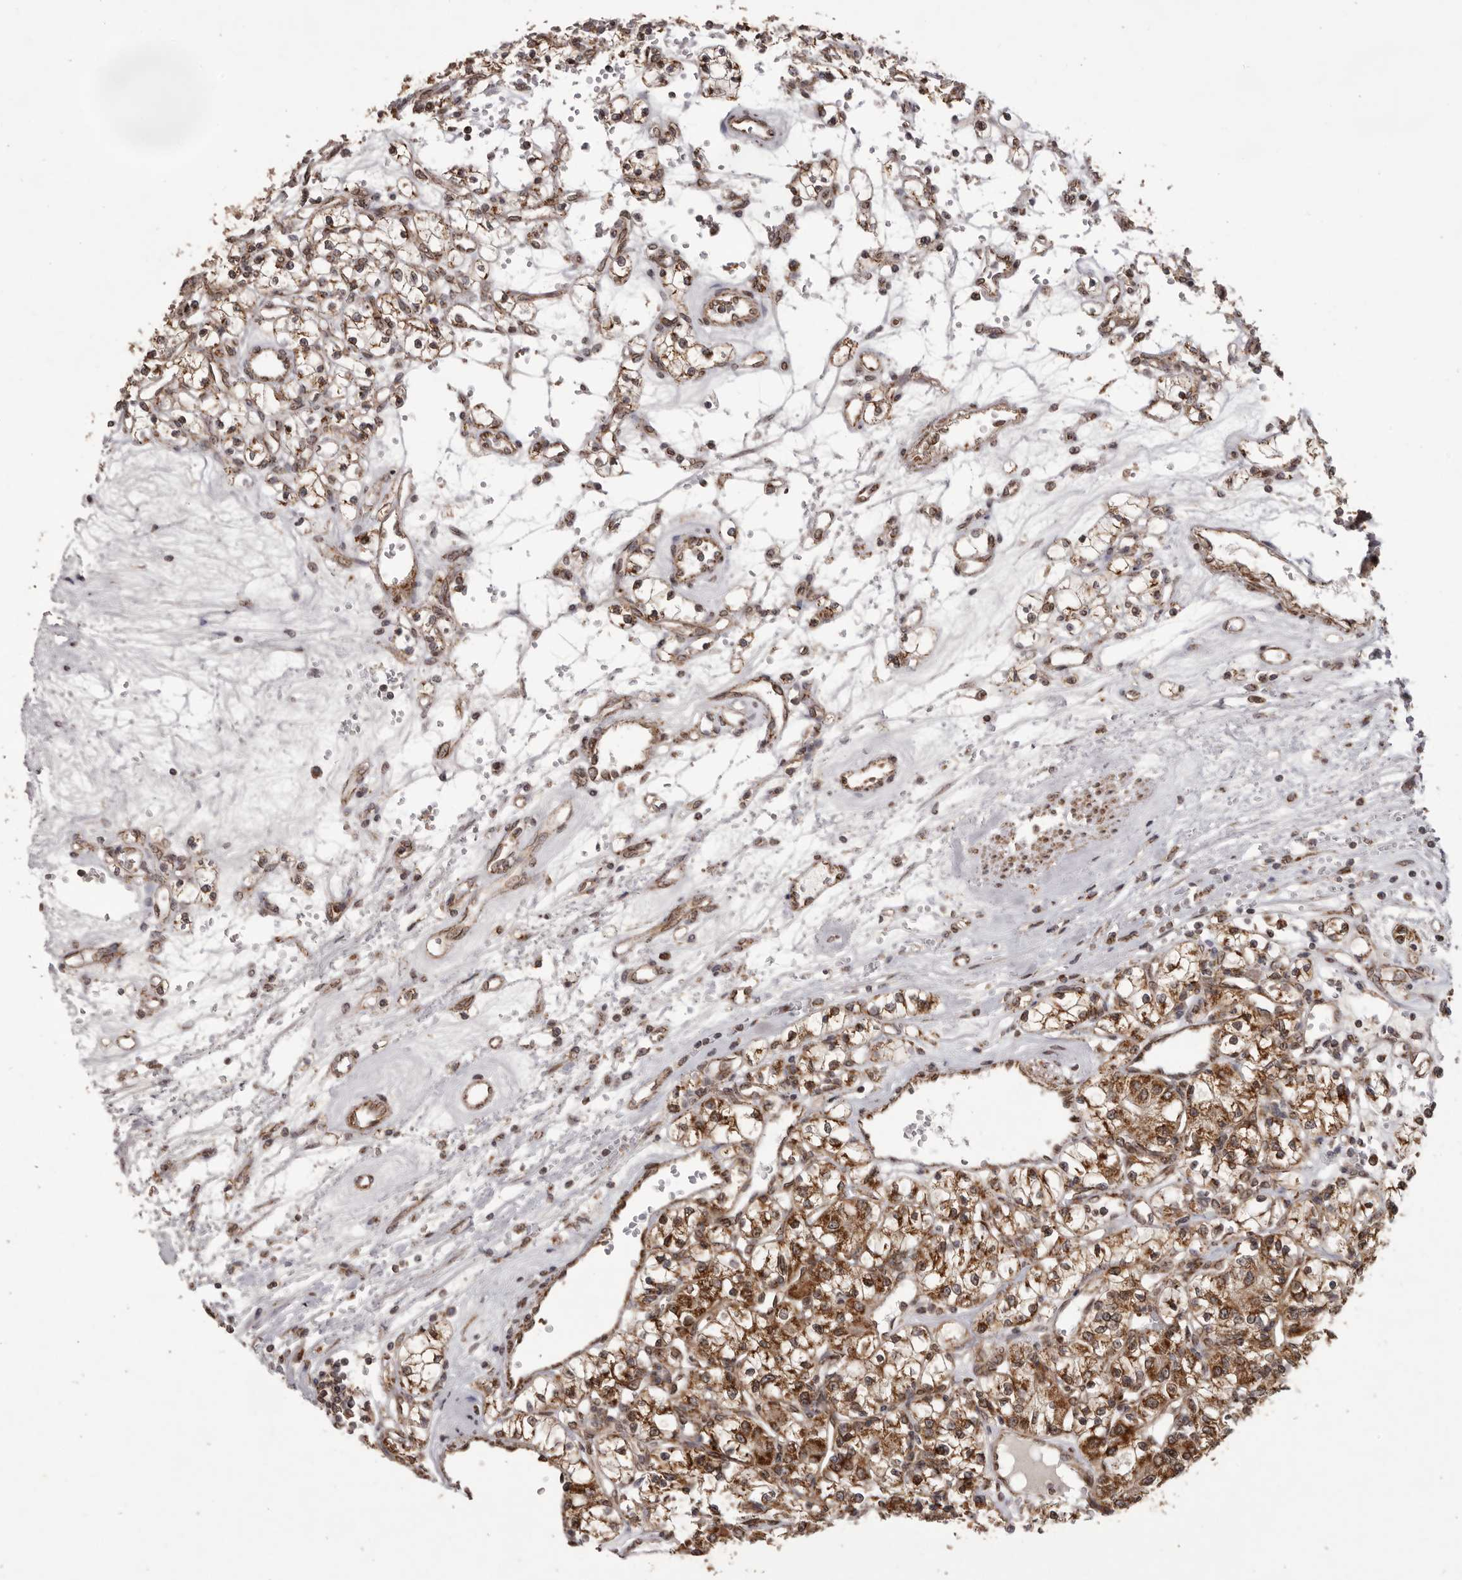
{"staining": {"intensity": "strong", "quantity": ">75%", "location": "cytoplasmic/membranous"}, "tissue": "renal cancer", "cell_type": "Tumor cells", "image_type": "cancer", "snomed": [{"axis": "morphology", "description": "Adenocarcinoma, NOS"}, {"axis": "topography", "description": "Kidney"}], "caption": "Protein analysis of adenocarcinoma (renal) tissue demonstrates strong cytoplasmic/membranous positivity in approximately >75% of tumor cells. (brown staining indicates protein expression, while blue staining denotes nuclei).", "gene": "CHRM2", "patient": {"sex": "female", "age": 59}}